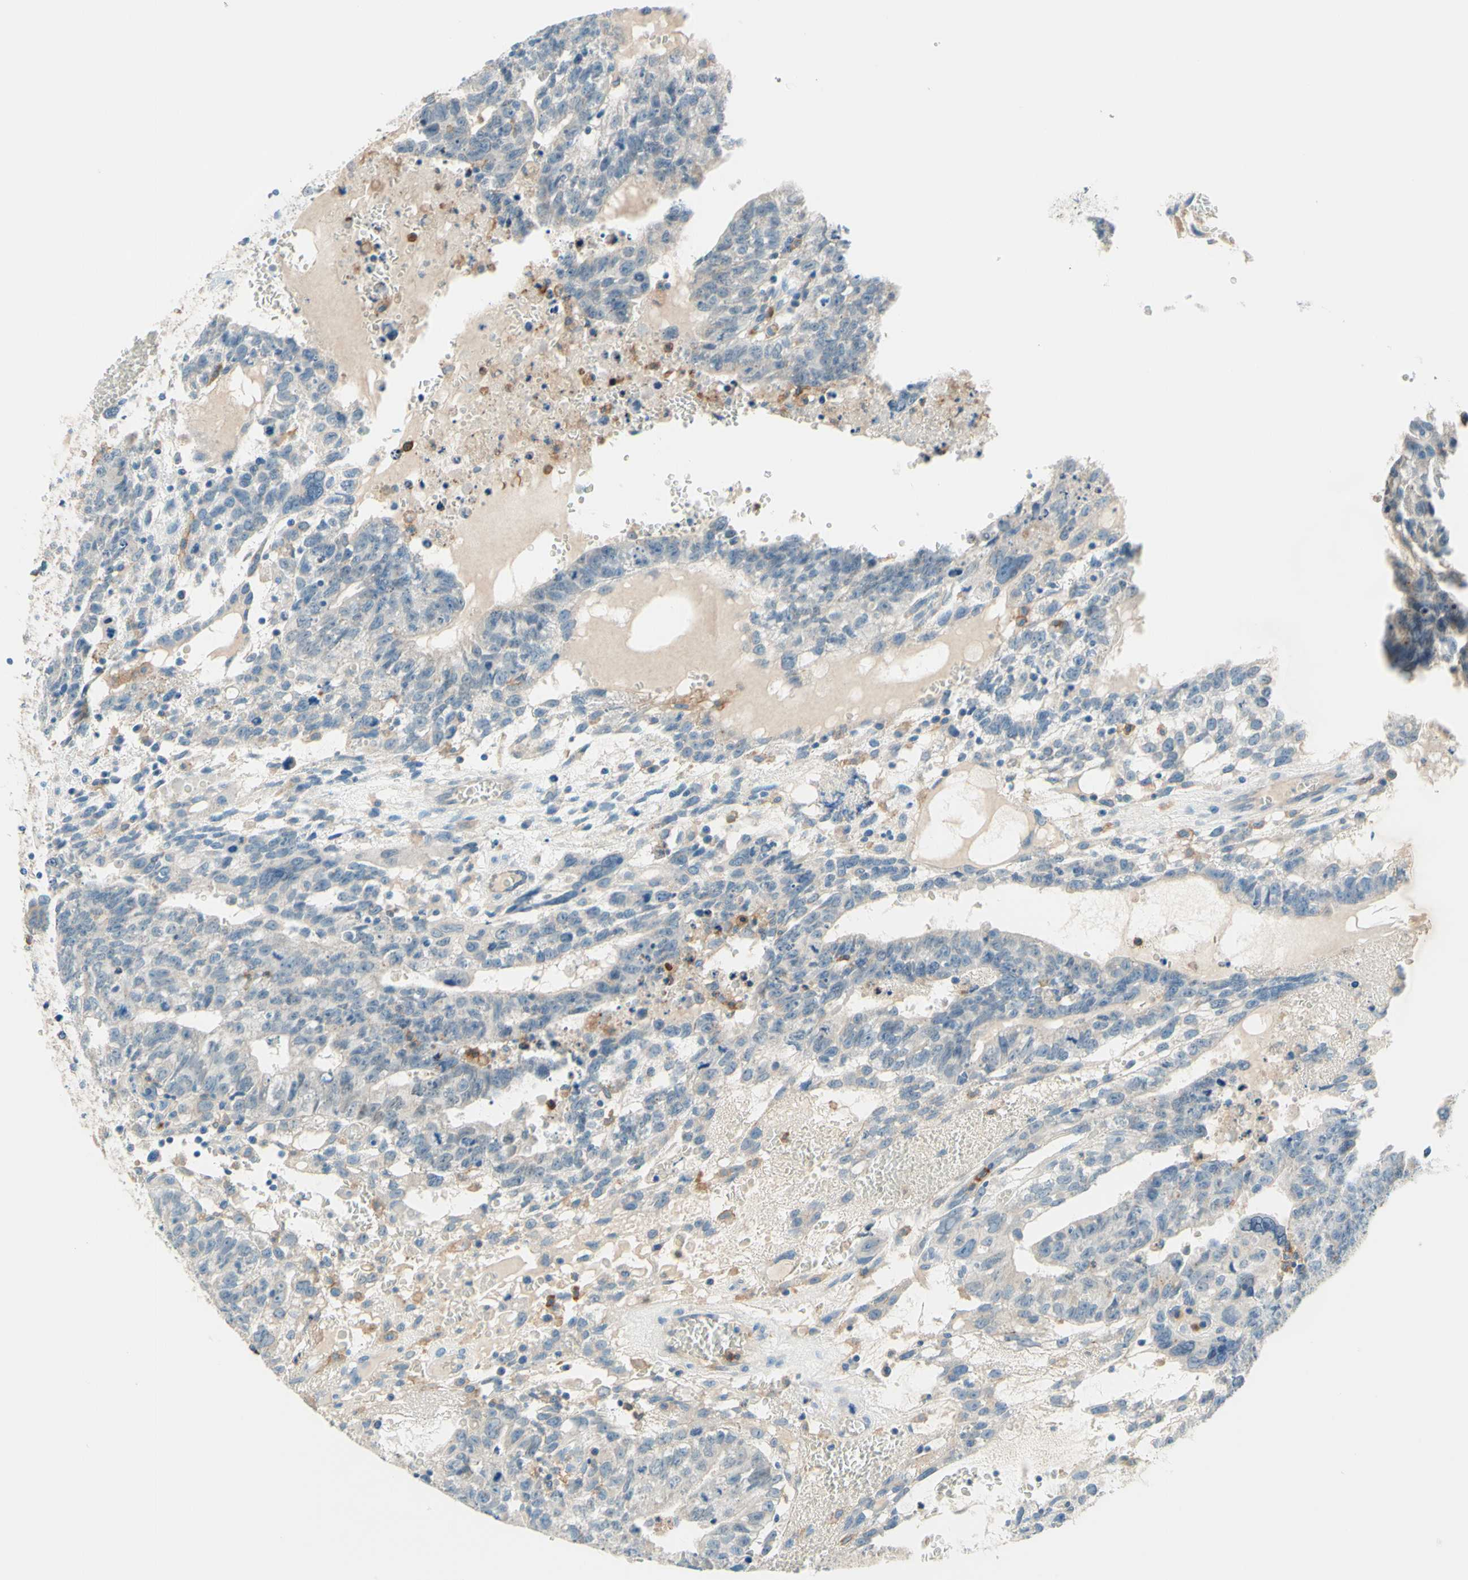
{"staining": {"intensity": "weak", "quantity": "<25%", "location": "cytoplasmic/membranous"}, "tissue": "testis cancer", "cell_type": "Tumor cells", "image_type": "cancer", "snomed": [{"axis": "morphology", "description": "Seminoma, NOS"}, {"axis": "morphology", "description": "Carcinoma, Embryonal, NOS"}, {"axis": "topography", "description": "Testis"}], "caption": "Immunohistochemistry (IHC) of human testis cancer (seminoma) demonstrates no staining in tumor cells. (DAB immunohistochemistry with hematoxylin counter stain).", "gene": "SIGLEC9", "patient": {"sex": "male", "age": 52}}